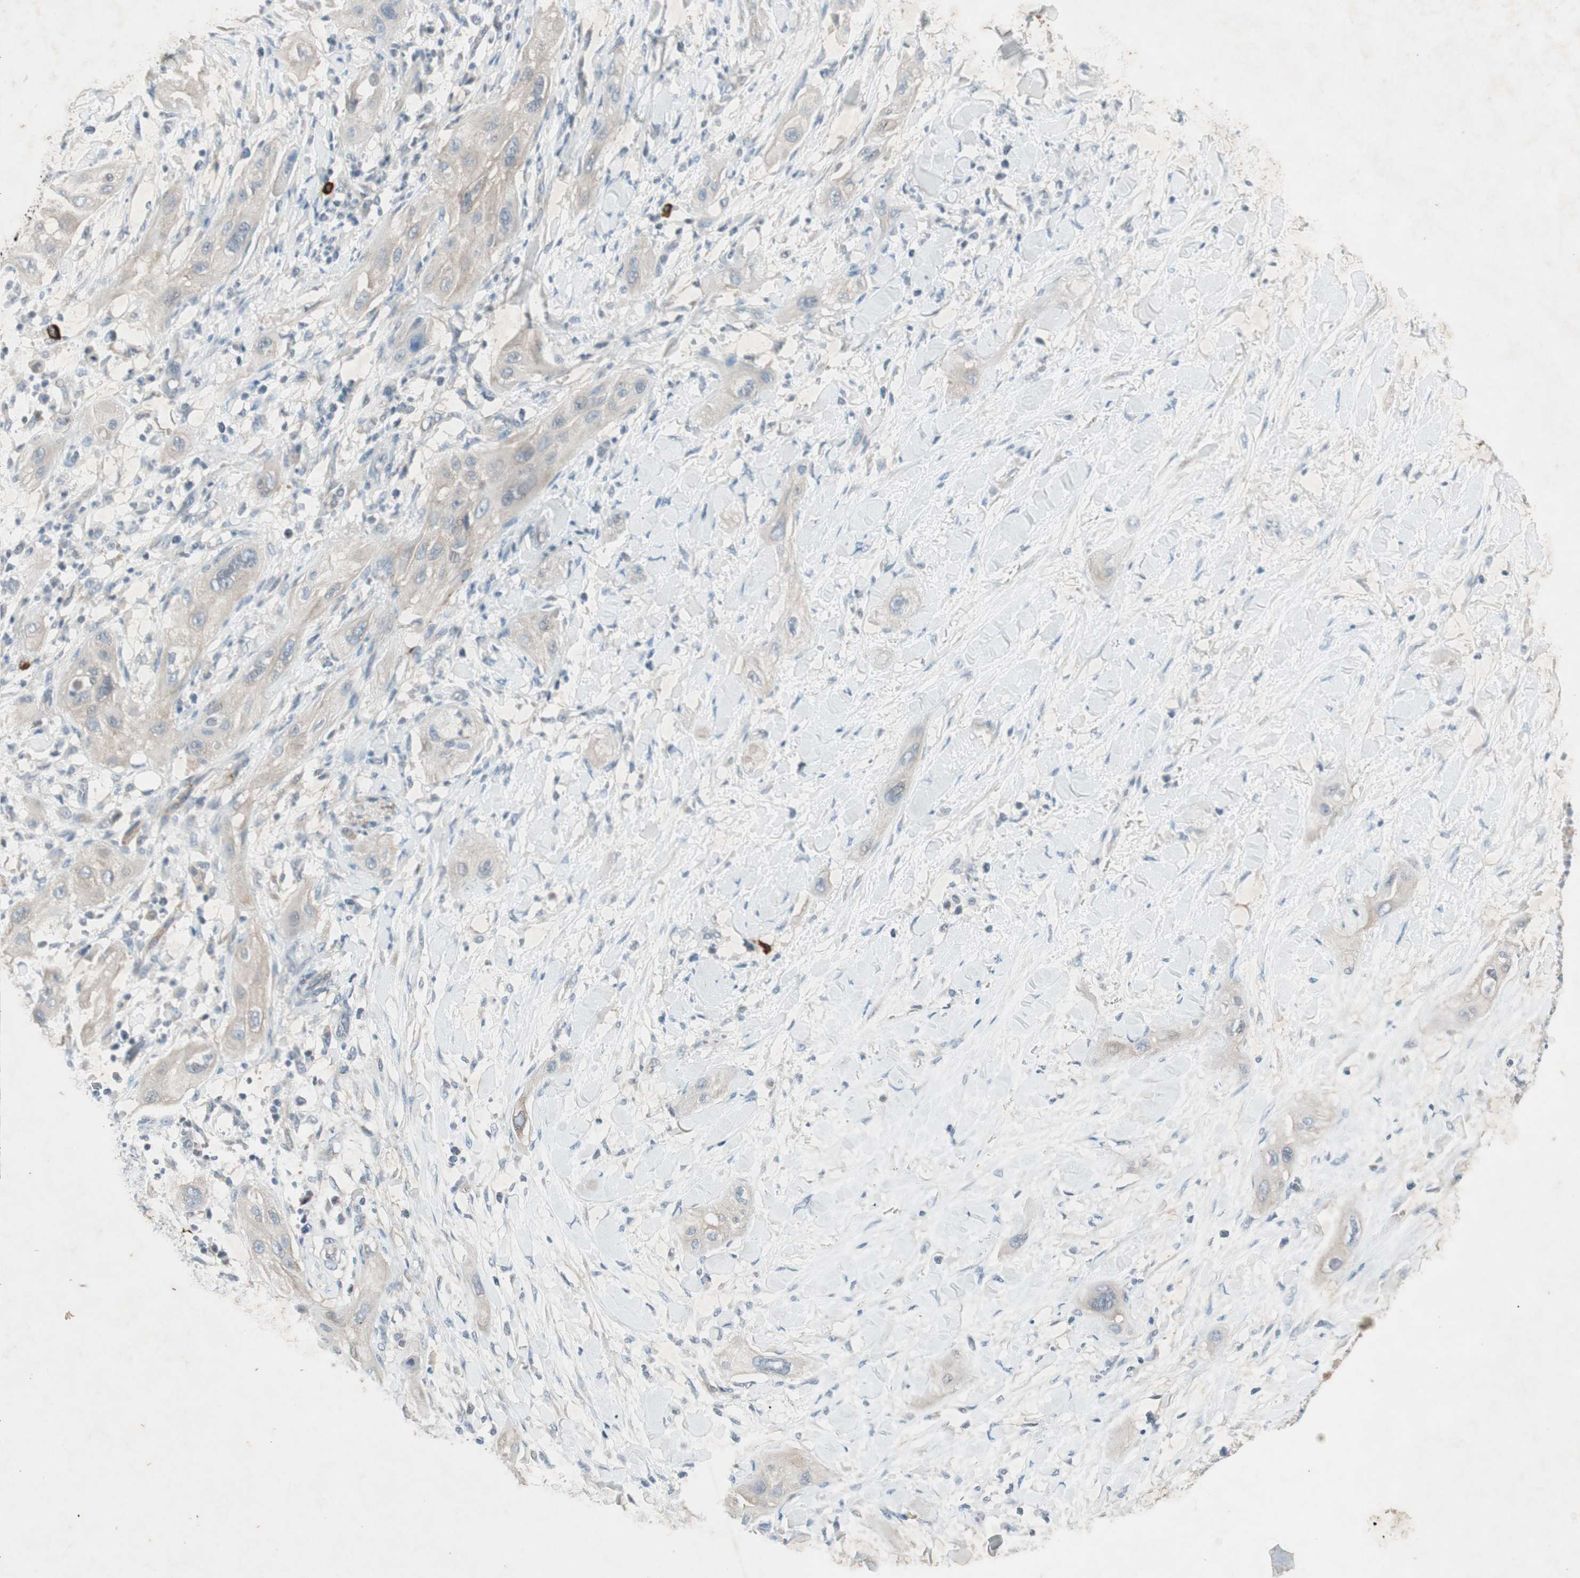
{"staining": {"intensity": "weak", "quantity": ">75%", "location": "cytoplasmic/membranous"}, "tissue": "lung cancer", "cell_type": "Tumor cells", "image_type": "cancer", "snomed": [{"axis": "morphology", "description": "Squamous cell carcinoma, NOS"}, {"axis": "topography", "description": "Lung"}], "caption": "A histopathology image of lung cancer (squamous cell carcinoma) stained for a protein displays weak cytoplasmic/membranous brown staining in tumor cells.", "gene": "MAPRE3", "patient": {"sex": "female", "age": 47}}